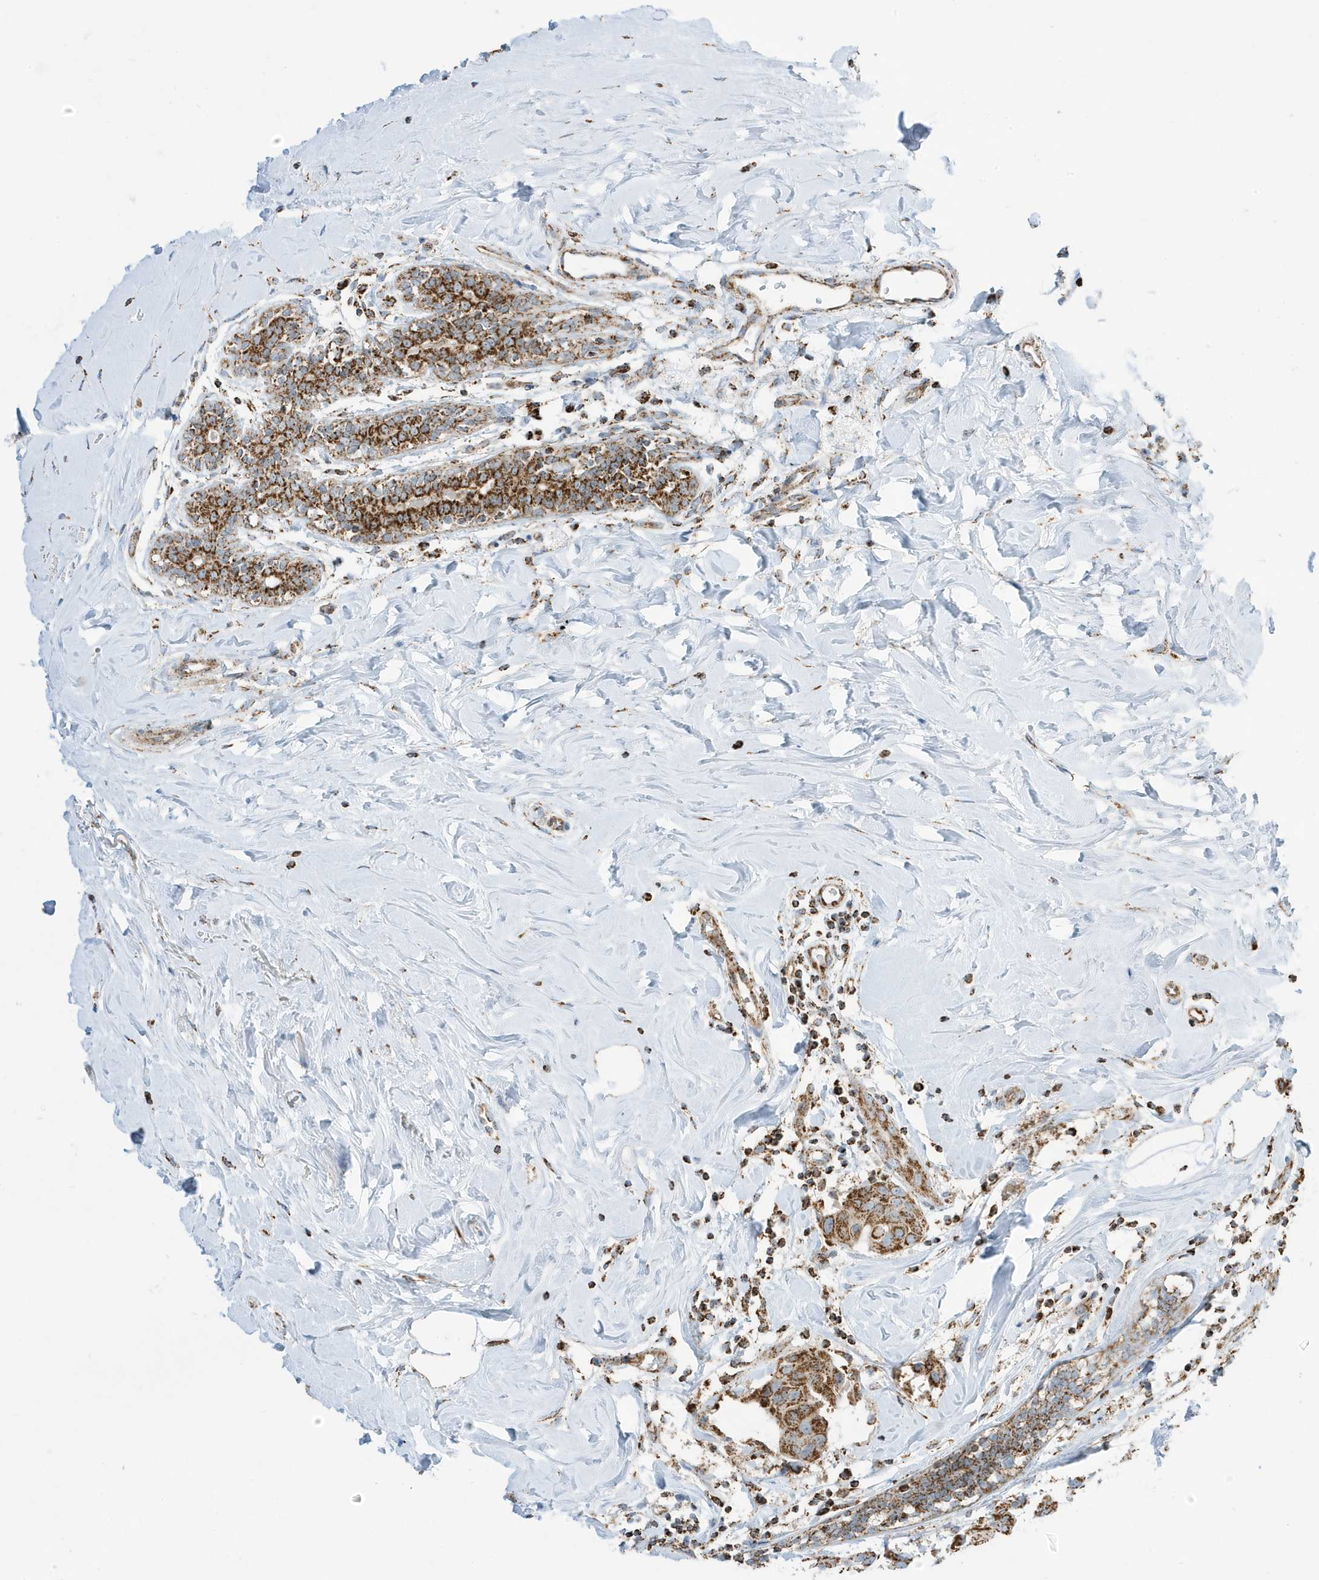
{"staining": {"intensity": "moderate", "quantity": ">75%", "location": "cytoplasmic/membranous"}, "tissue": "breast cancer", "cell_type": "Tumor cells", "image_type": "cancer", "snomed": [{"axis": "morphology", "description": "Normal tissue, NOS"}, {"axis": "morphology", "description": "Duct carcinoma"}, {"axis": "topography", "description": "Breast"}], "caption": "Protein expression analysis of human breast cancer (invasive ductal carcinoma) reveals moderate cytoplasmic/membranous positivity in approximately >75% of tumor cells.", "gene": "ATP5ME", "patient": {"sex": "female", "age": 39}}